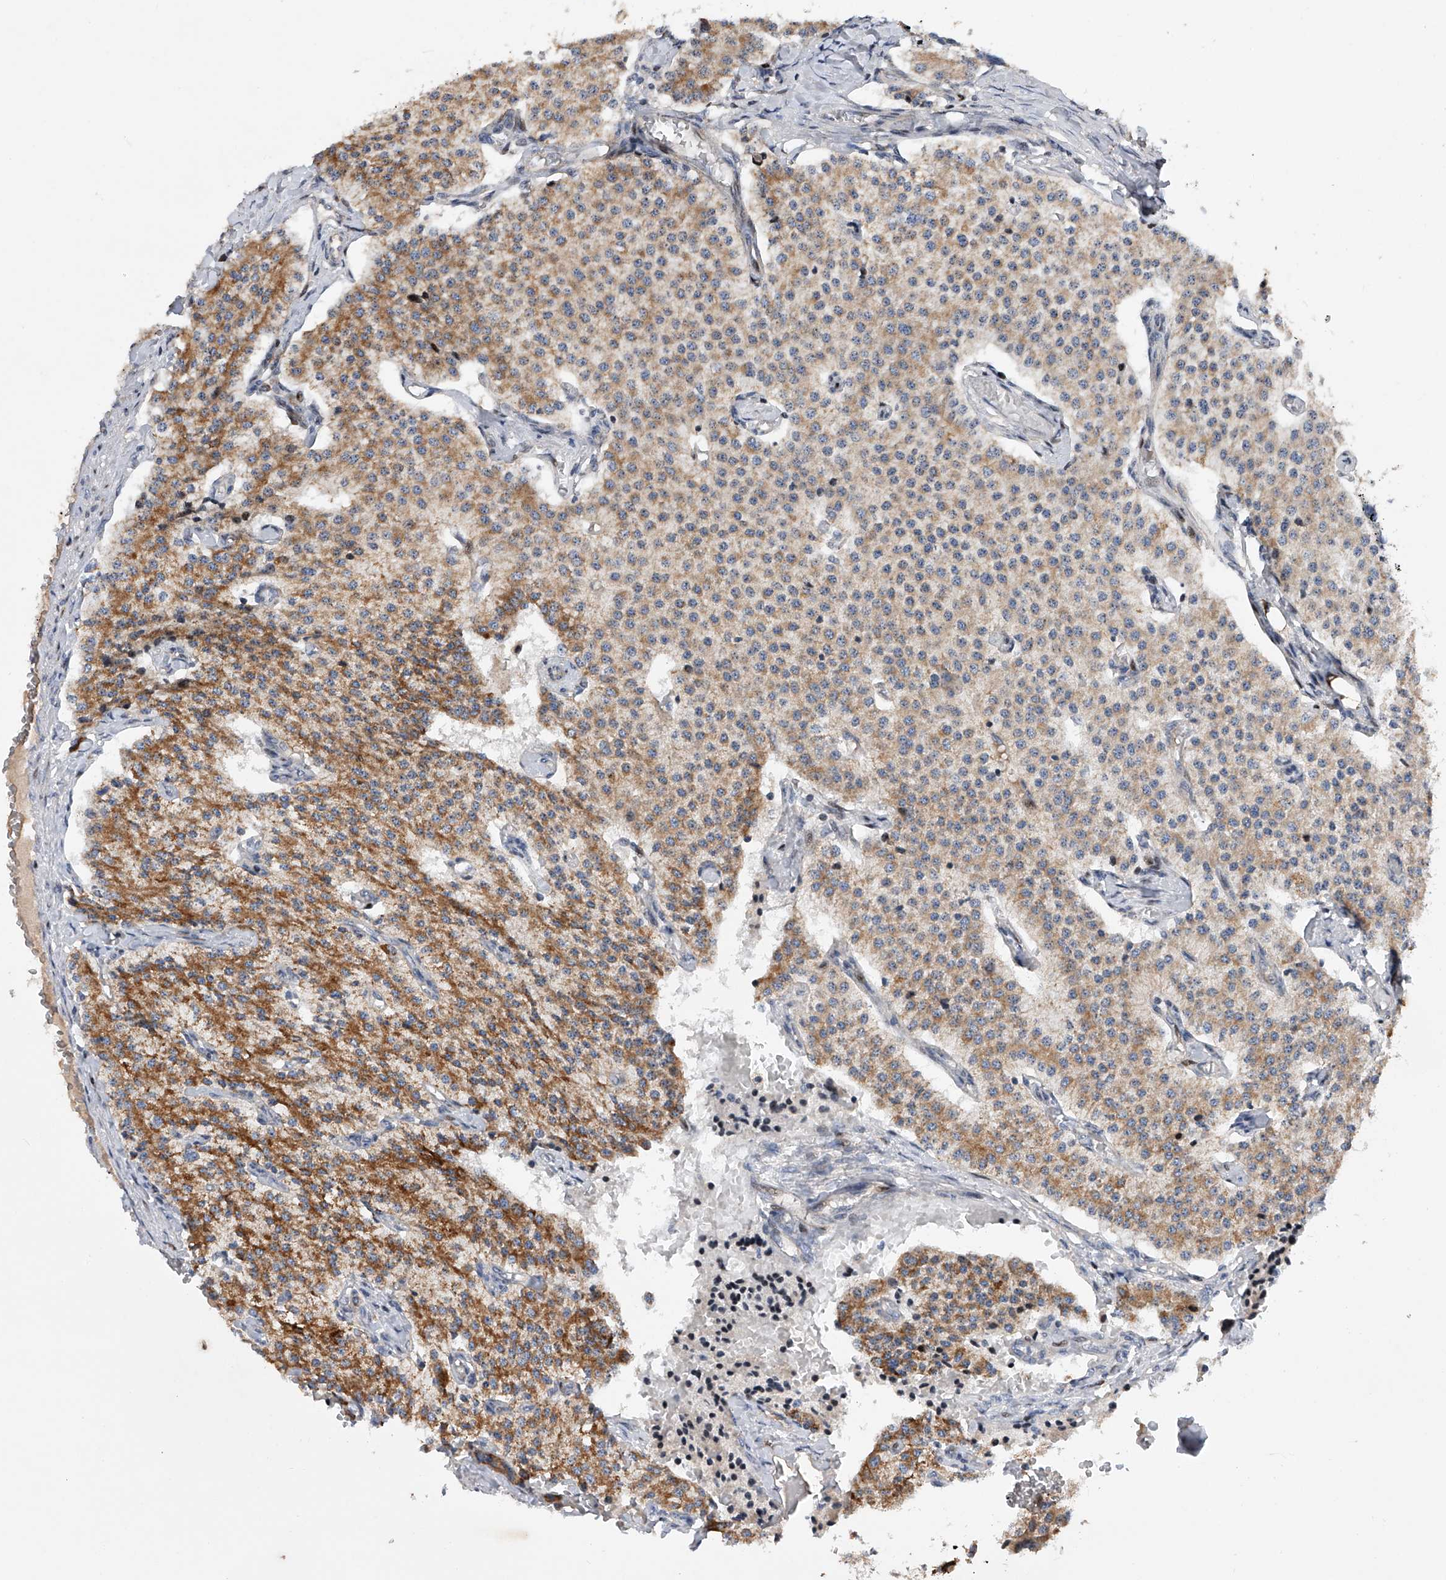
{"staining": {"intensity": "moderate", "quantity": ">75%", "location": "cytoplasmic/membranous"}, "tissue": "carcinoid", "cell_type": "Tumor cells", "image_type": "cancer", "snomed": [{"axis": "morphology", "description": "Carcinoid, malignant, NOS"}, {"axis": "topography", "description": "Colon"}], "caption": "There is medium levels of moderate cytoplasmic/membranous staining in tumor cells of malignant carcinoid, as demonstrated by immunohistochemical staining (brown color).", "gene": "CDH12", "patient": {"sex": "female", "age": 52}}